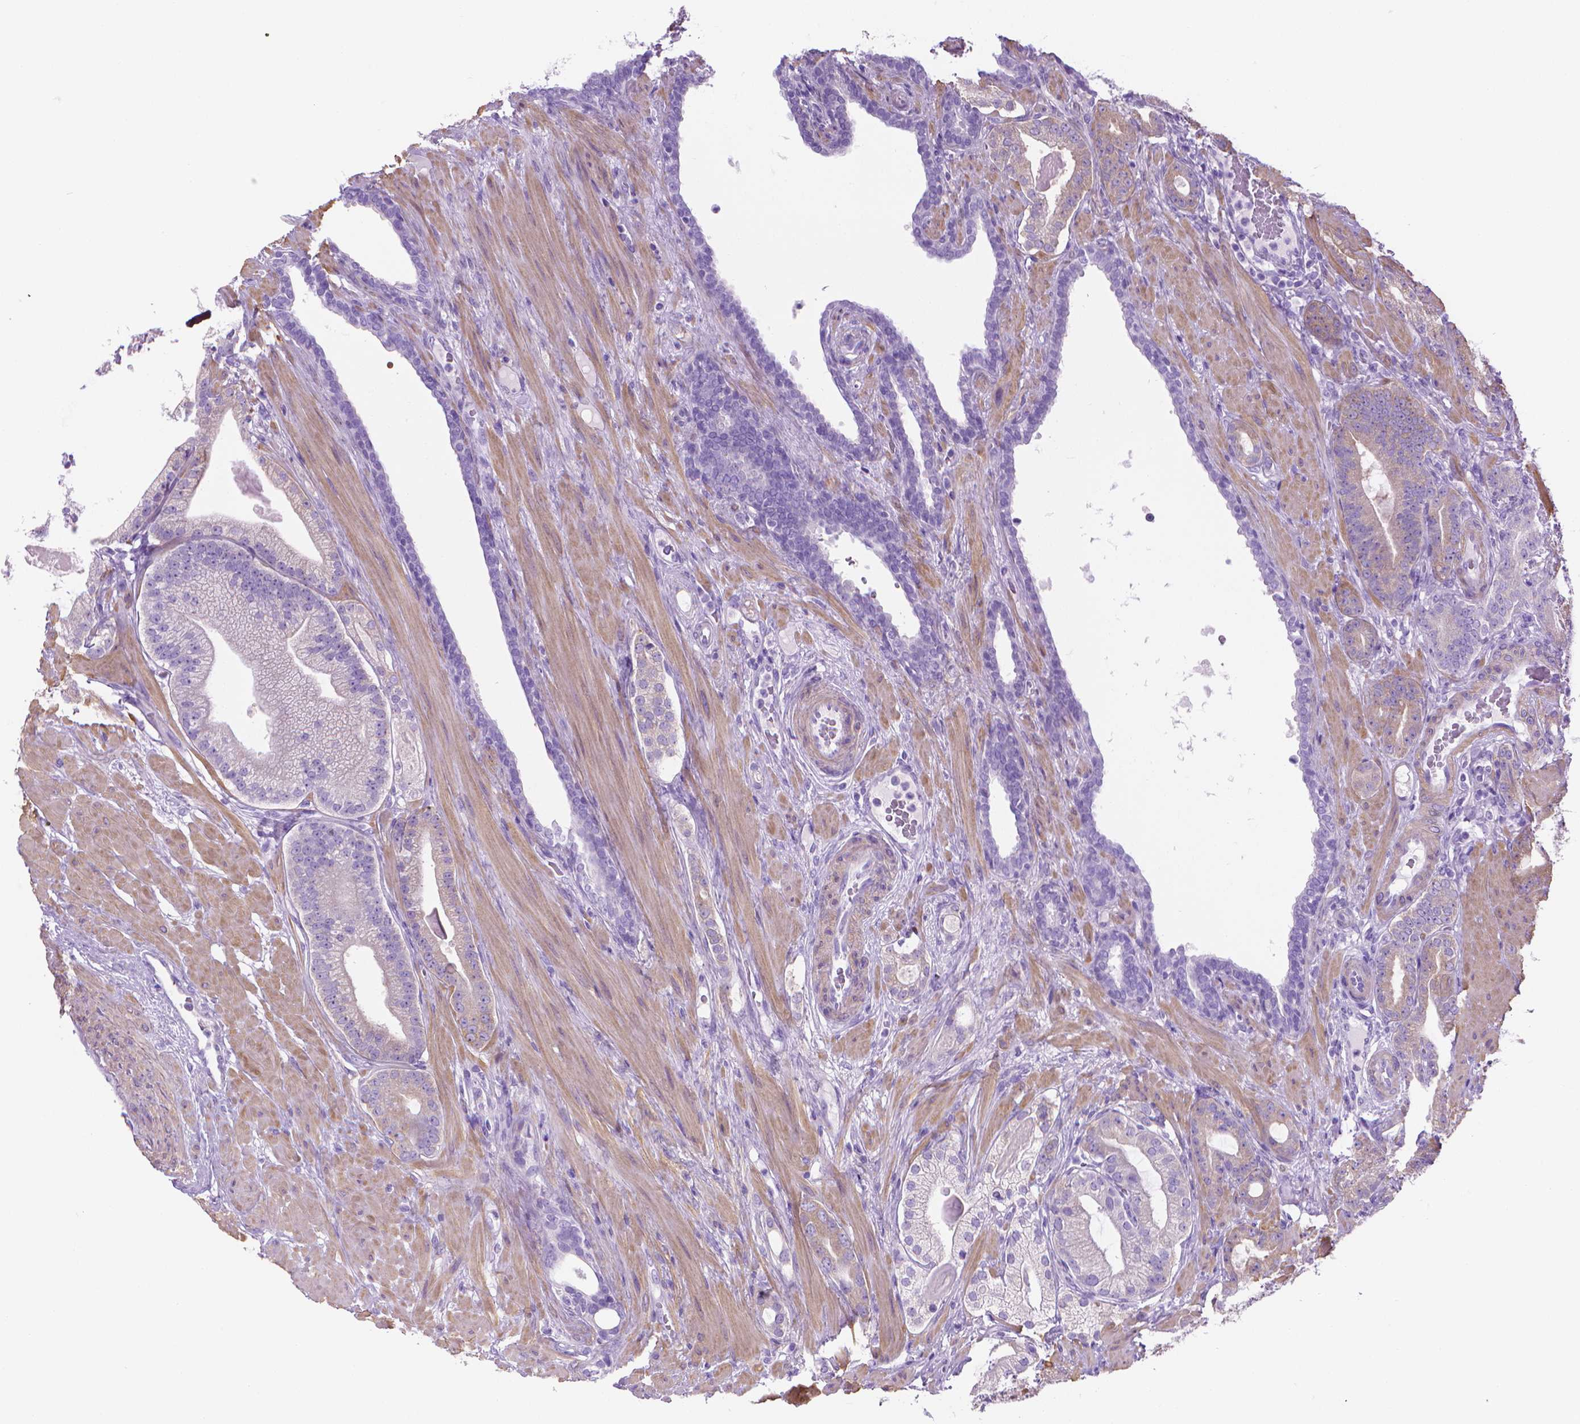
{"staining": {"intensity": "weak", "quantity": "<25%", "location": "cytoplasmic/membranous"}, "tissue": "prostate cancer", "cell_type": "Tumor cells", "image_type": "cancer", "snomed": [{"axis": "morphology", "description": "Adenocarcinoma, Low grade"}, {"axis": "topography", "description": "Prostate"}], "caption": "Micrograph shows no significant protein positivity in tumor cells of low-grade adenocarcinoma (prostate). (Brightfield microscopy of DAB (3,3'-diaminobenzidine) IHC at high magnification).", "gene": "FASN", "patient": {"sex": "male", "age": 57}}